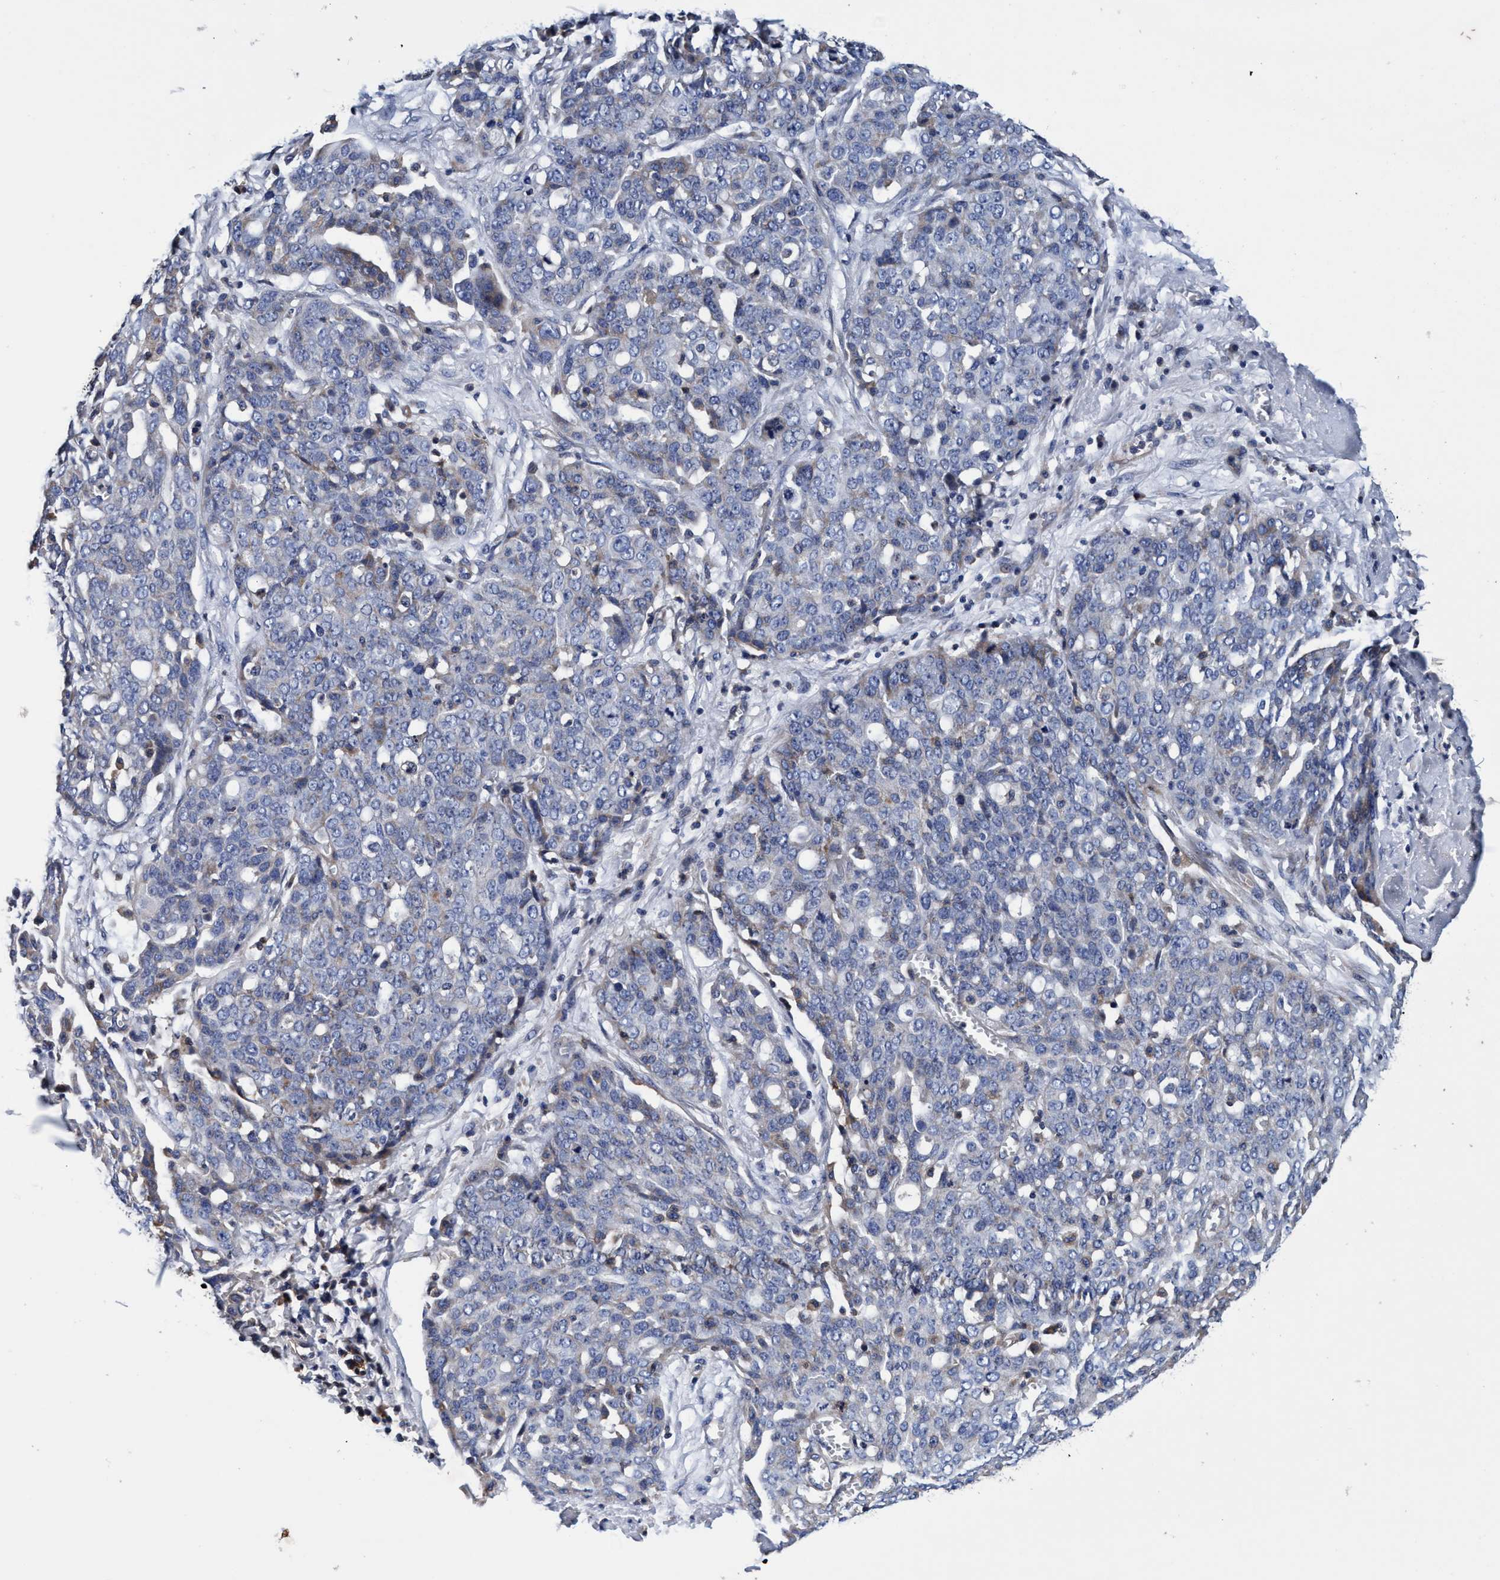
{"staining": {"intensity": "weak", "quantity": "<25%", "location": "cytoplasmic/membranous"}, "tissue": "ovarian cancer", "cell_type": "Tumor cells", "image_type": "cancer", "snomed": [{"axis": "morphology", "description": "Cystadenocarcinoma, serous, NOS"}, {"axis": "topography", "description": "Soft tissue"}, {"axis": "topography", "description": "Ovary"}], "caption": "Immunohistochemical staining of serous cystadenocarcinoma (ovarian) displays no significant staining in tumor cells.", "gene": "RNF208", "patient": {"sex": "female", "age": 57}}